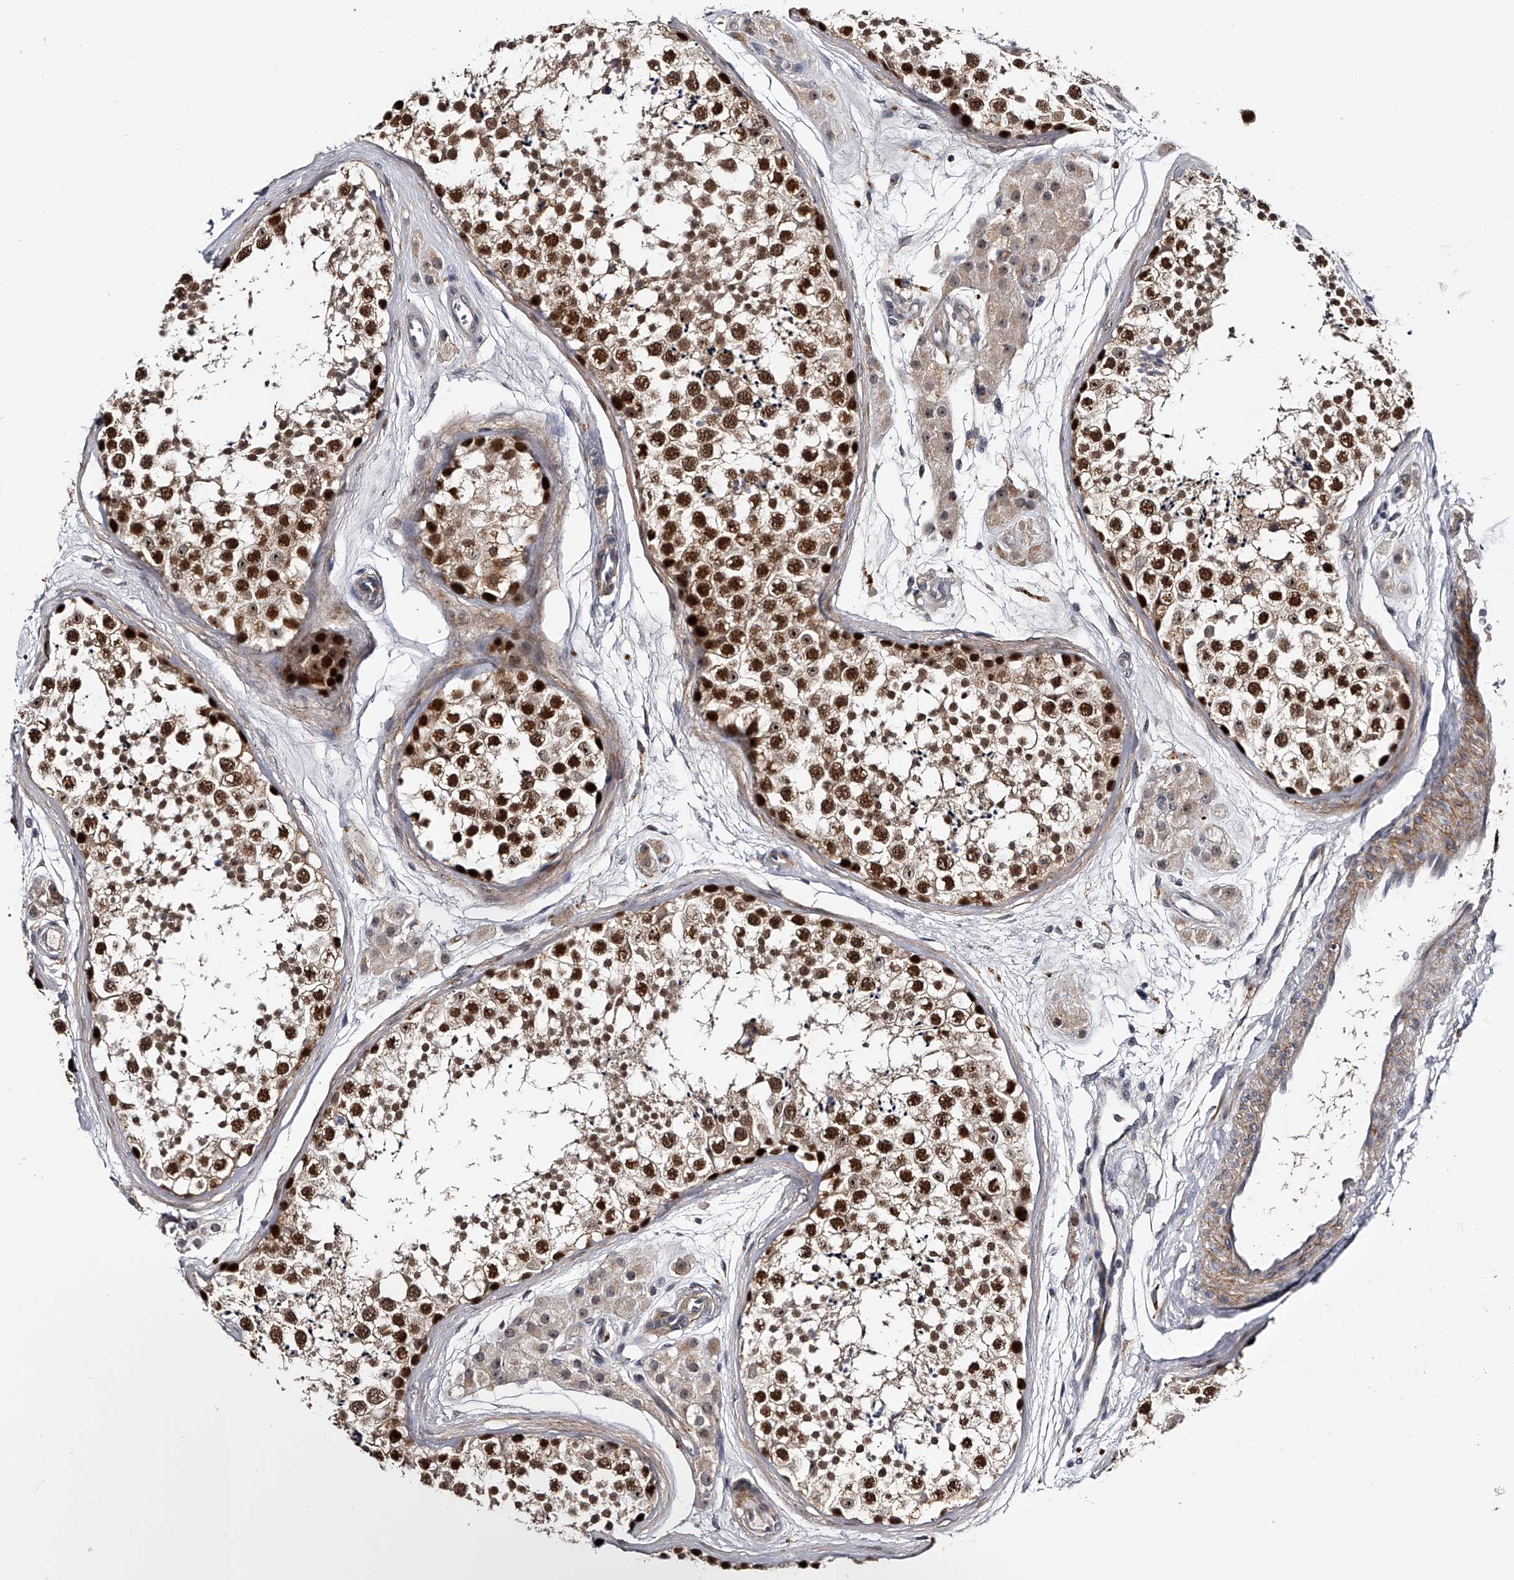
{"staining": {"intensity": "strong", "quantity": "25%-75%", "location": "nuclear"}, "tissue": "testis", "cell_type": "Cells in seminiferous ducts", "image_type": "normal", "snomed": [{"axis": "morphology", "description": "Normal tissue, NOS"}, {"axis": "topography", "description": "Testis"}], "caption": "Testis stained with DAB immunohistochemistry reveals high levels of strong nuclear staining in about 25%-75% of cells in seminiferous ducts. (Brightfield microscopy of DAB IHC at high magnification).", "gene": "MDN1", "patient": {"sex": "male", "age": 56}}